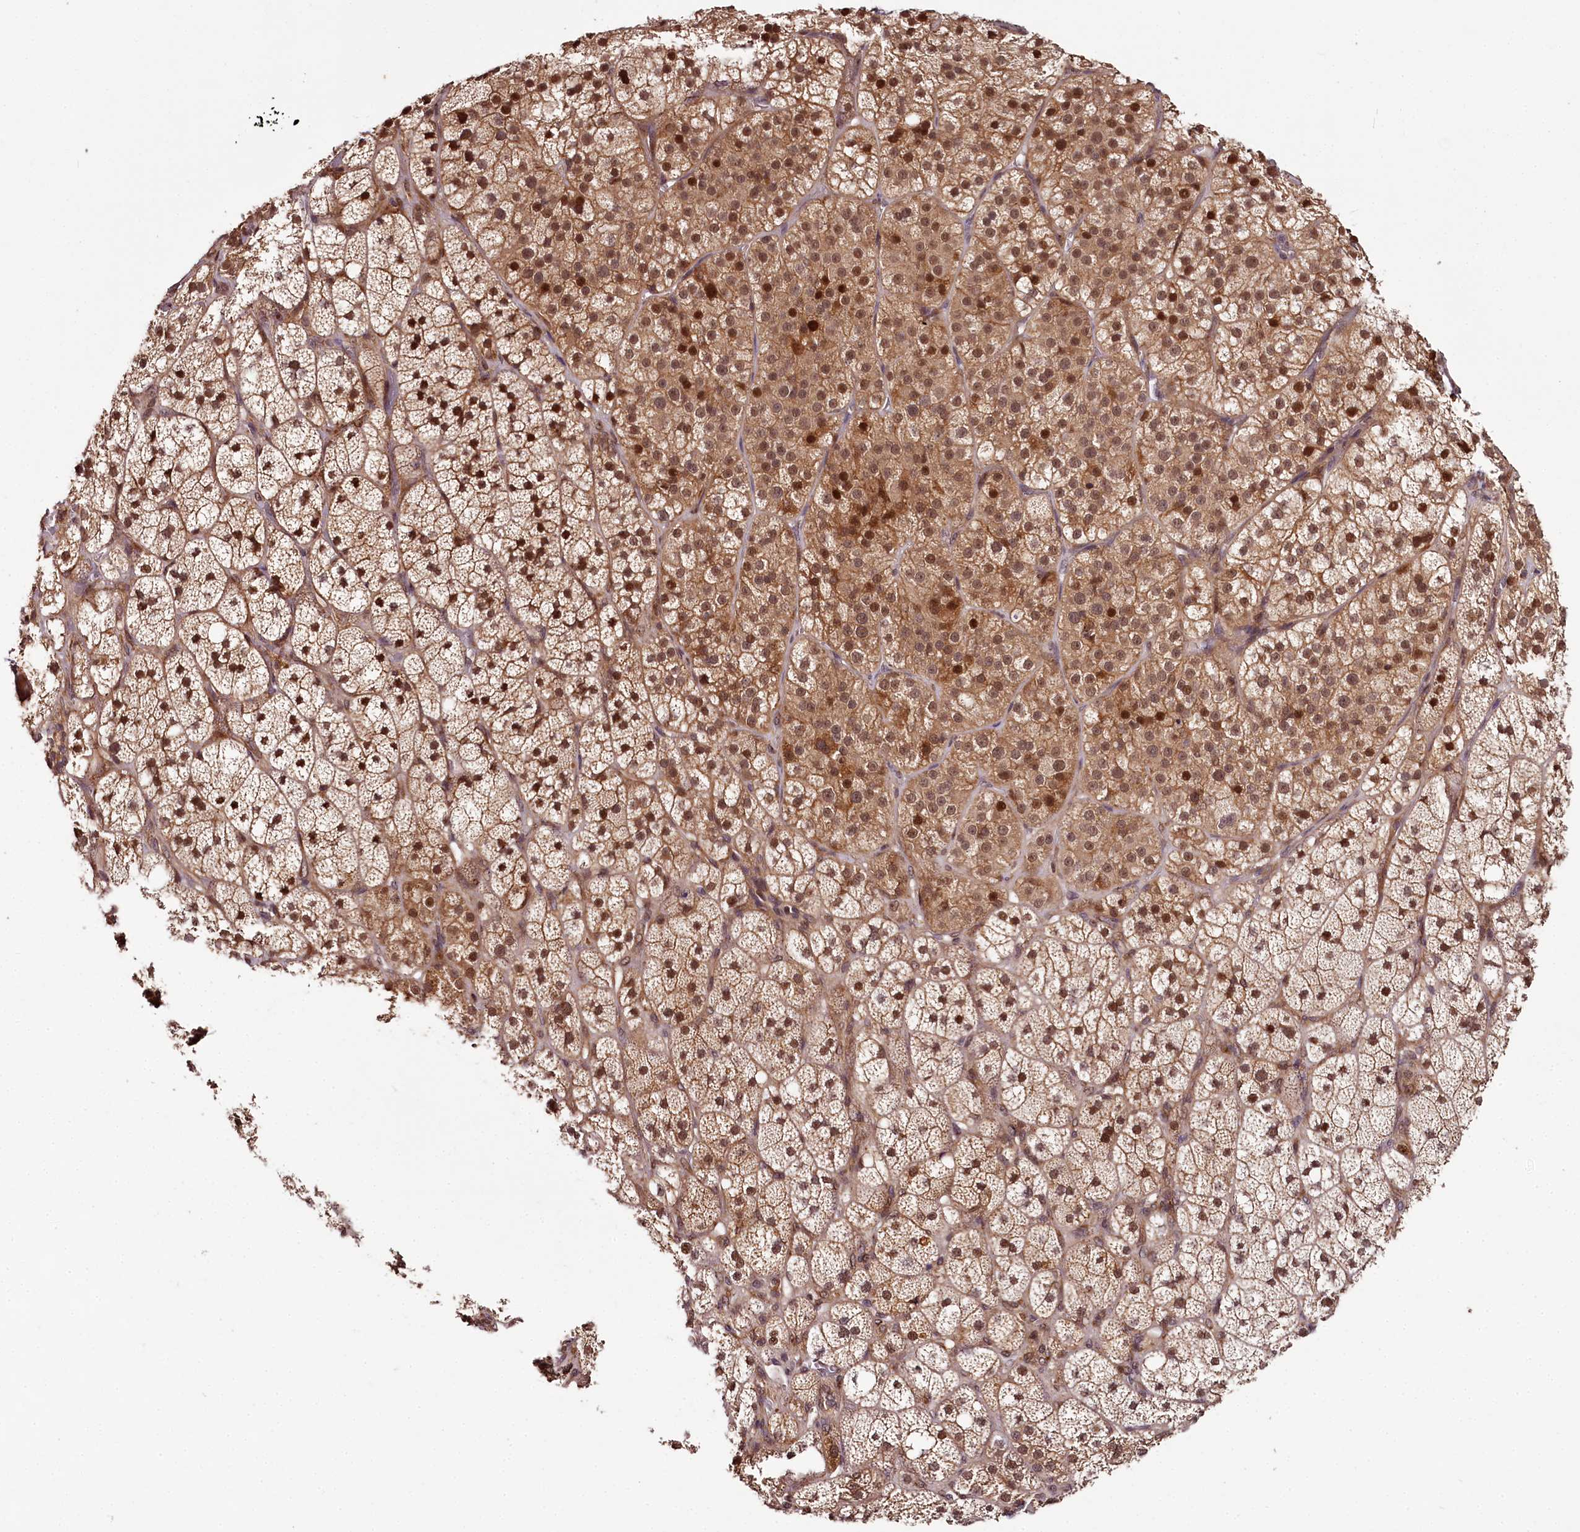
{"staining": {"intensity": "moderate", "quantity": ">75%", "location": "cytoplasmic/membranous,nuclear"}, "tissue": "adrenal gland", "cell_type": "Glandular cells", "image_type": "normal", "snomed": [{"axis": "morphology", "description": "Normal tissue, NOS"}, {"axis": "topography", "description": "Adrenal gland"}], "caption": "Glandular cells exhibit medium levels of moderate cytoplasmic/membranous,nuclear staining in approximately >75% of cells in unremarkable adrenal gland. (DAB (3,3'-diaminobenzidine) IHC, brown staining for protein, blue staining for nuclei).", "gene": "MAML3", "patient": {"sex": "male", "age": 61}}